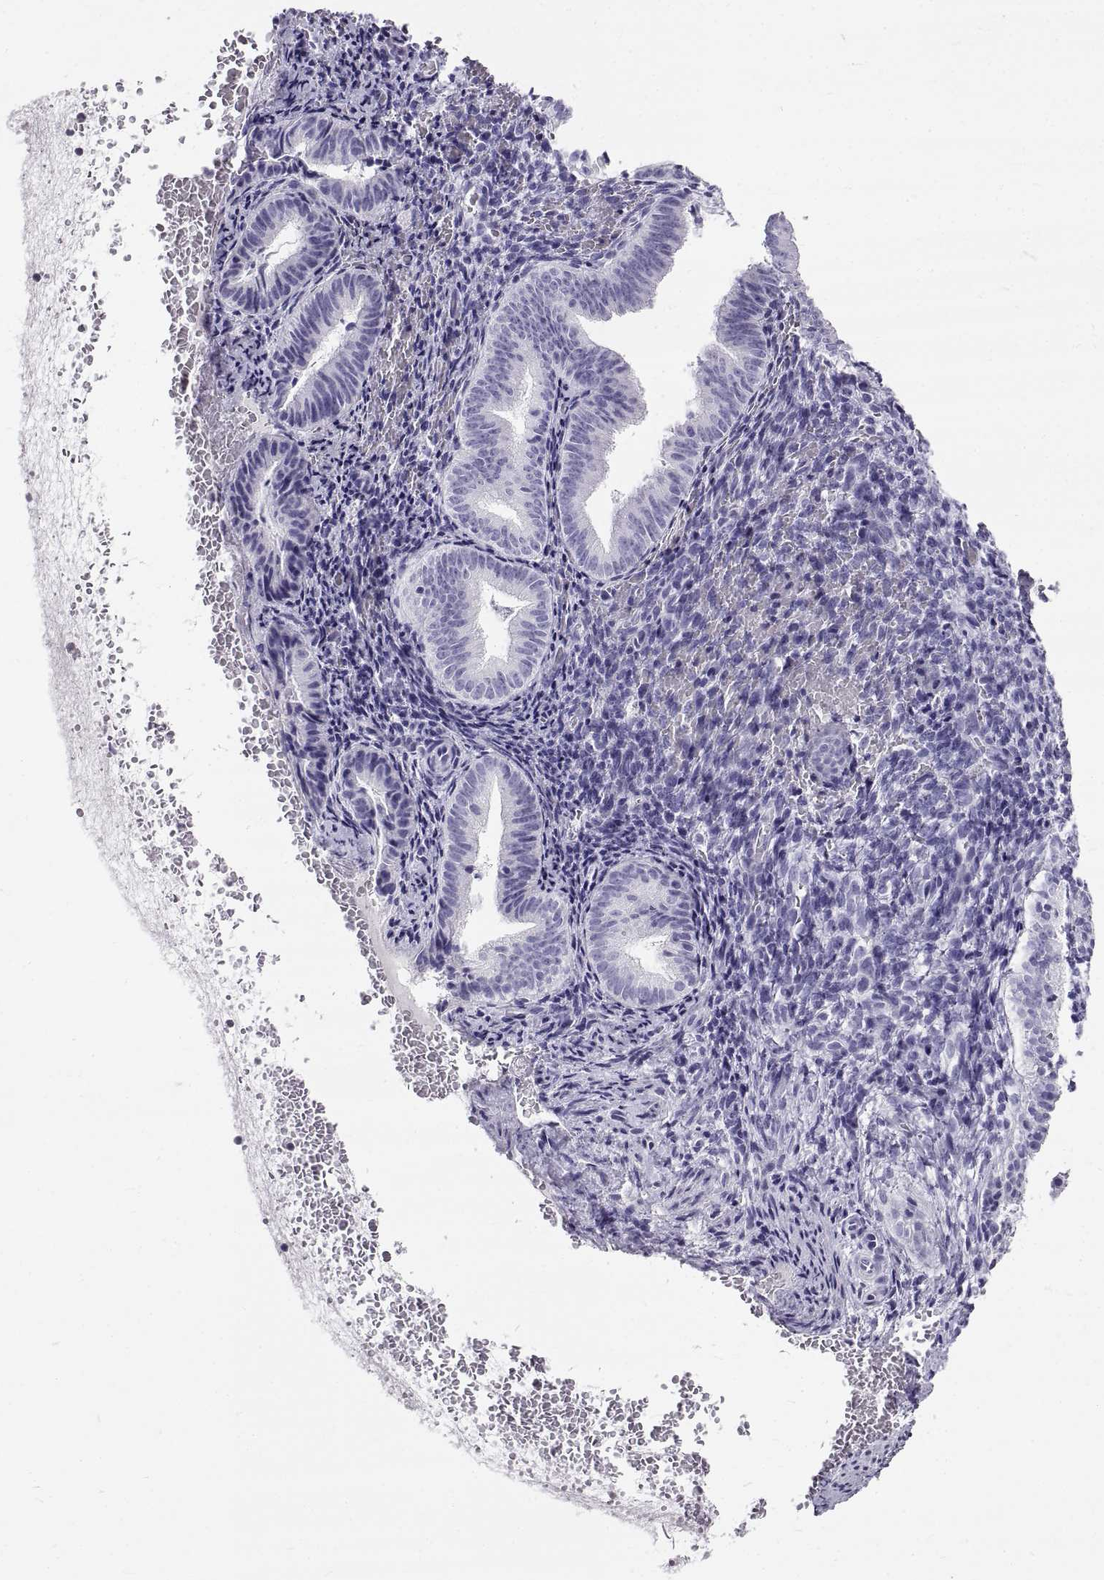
{"staining": {"intensity": "negative", "quantity": "none", "location": "none"}, "tissue": "endometrium", "cell_type": "Cells in endometrial stroma", "image_type": "normal", "snomed": [{"axis": "morphology", "description": "Normal tissue, NOS"}, {"axis": "topography", "description": "Endometrium"}], "caption": "DAB immunohistochemical staining of normal endometrium reveals no significant positivity in cells in endometrial stroma.", "gene": "GNG12", "patient": {"sex": "female", "age": 42}}